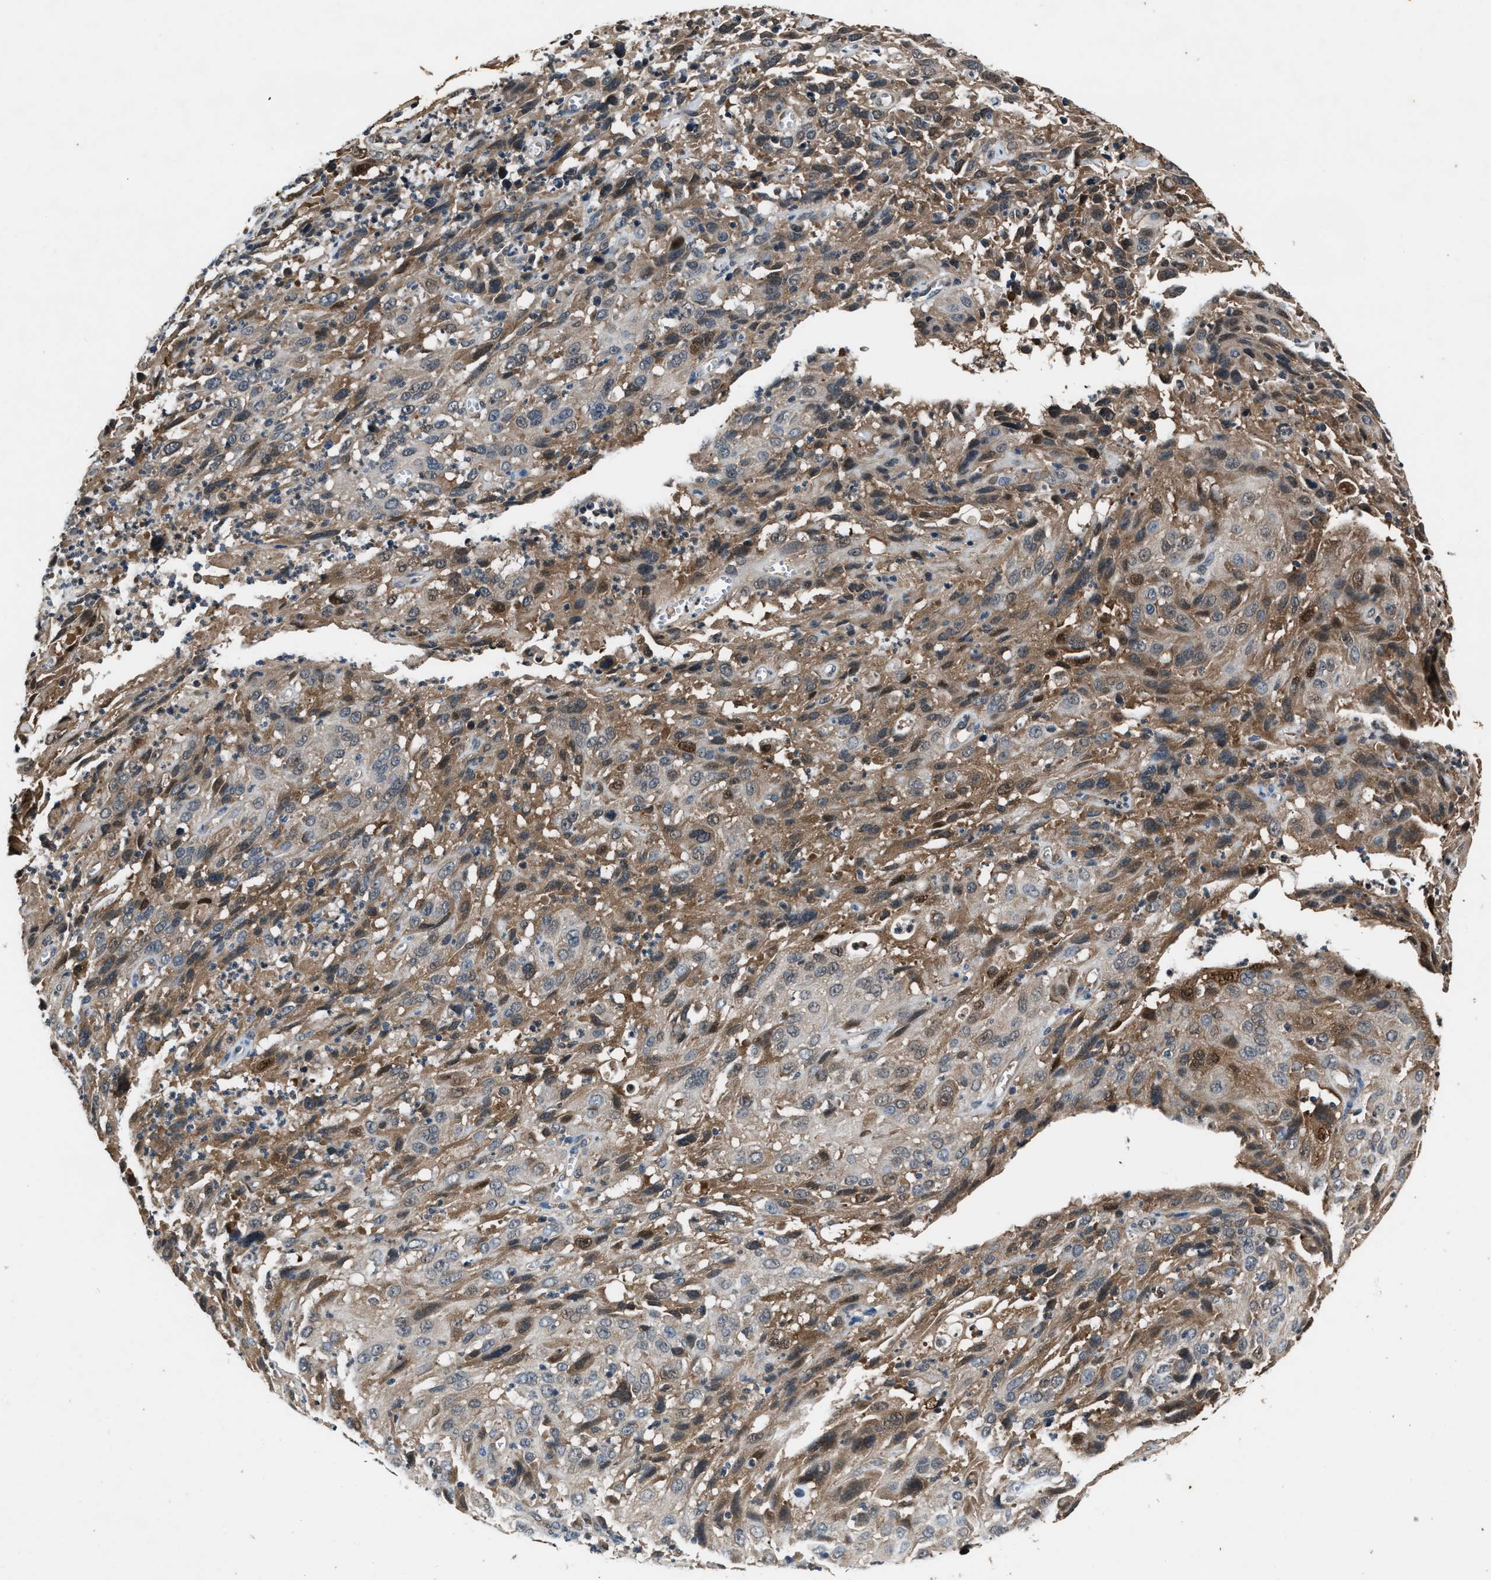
{"staining": {"intensity": "moderate", "quantity": "25%-75%", "location": "cytoplasmic/membranous,nuclear"}, "tissue": "cervical cancer", "cell_type": "Tumor cells", "image_type": "cancer", "snomed": [{"axis": "morphology", "description": "Squamous cell carcinoma, NOS"}, {"axis": "topography", "description": "Cervix"}], "caption": "Immunohistochemical staining of cervical squamous cell carcinoma reveals medium levels of moderate cytoplasmic/membranous and nuclear protein positivity in about 25%-75% of tumor cells. Using DAB (brown) and hematoxylin (blue) stains, captured at high magnification using brightfield microscopy.", "gene": "TP53I3", "patient": {"sex": "female", "age": 32}}